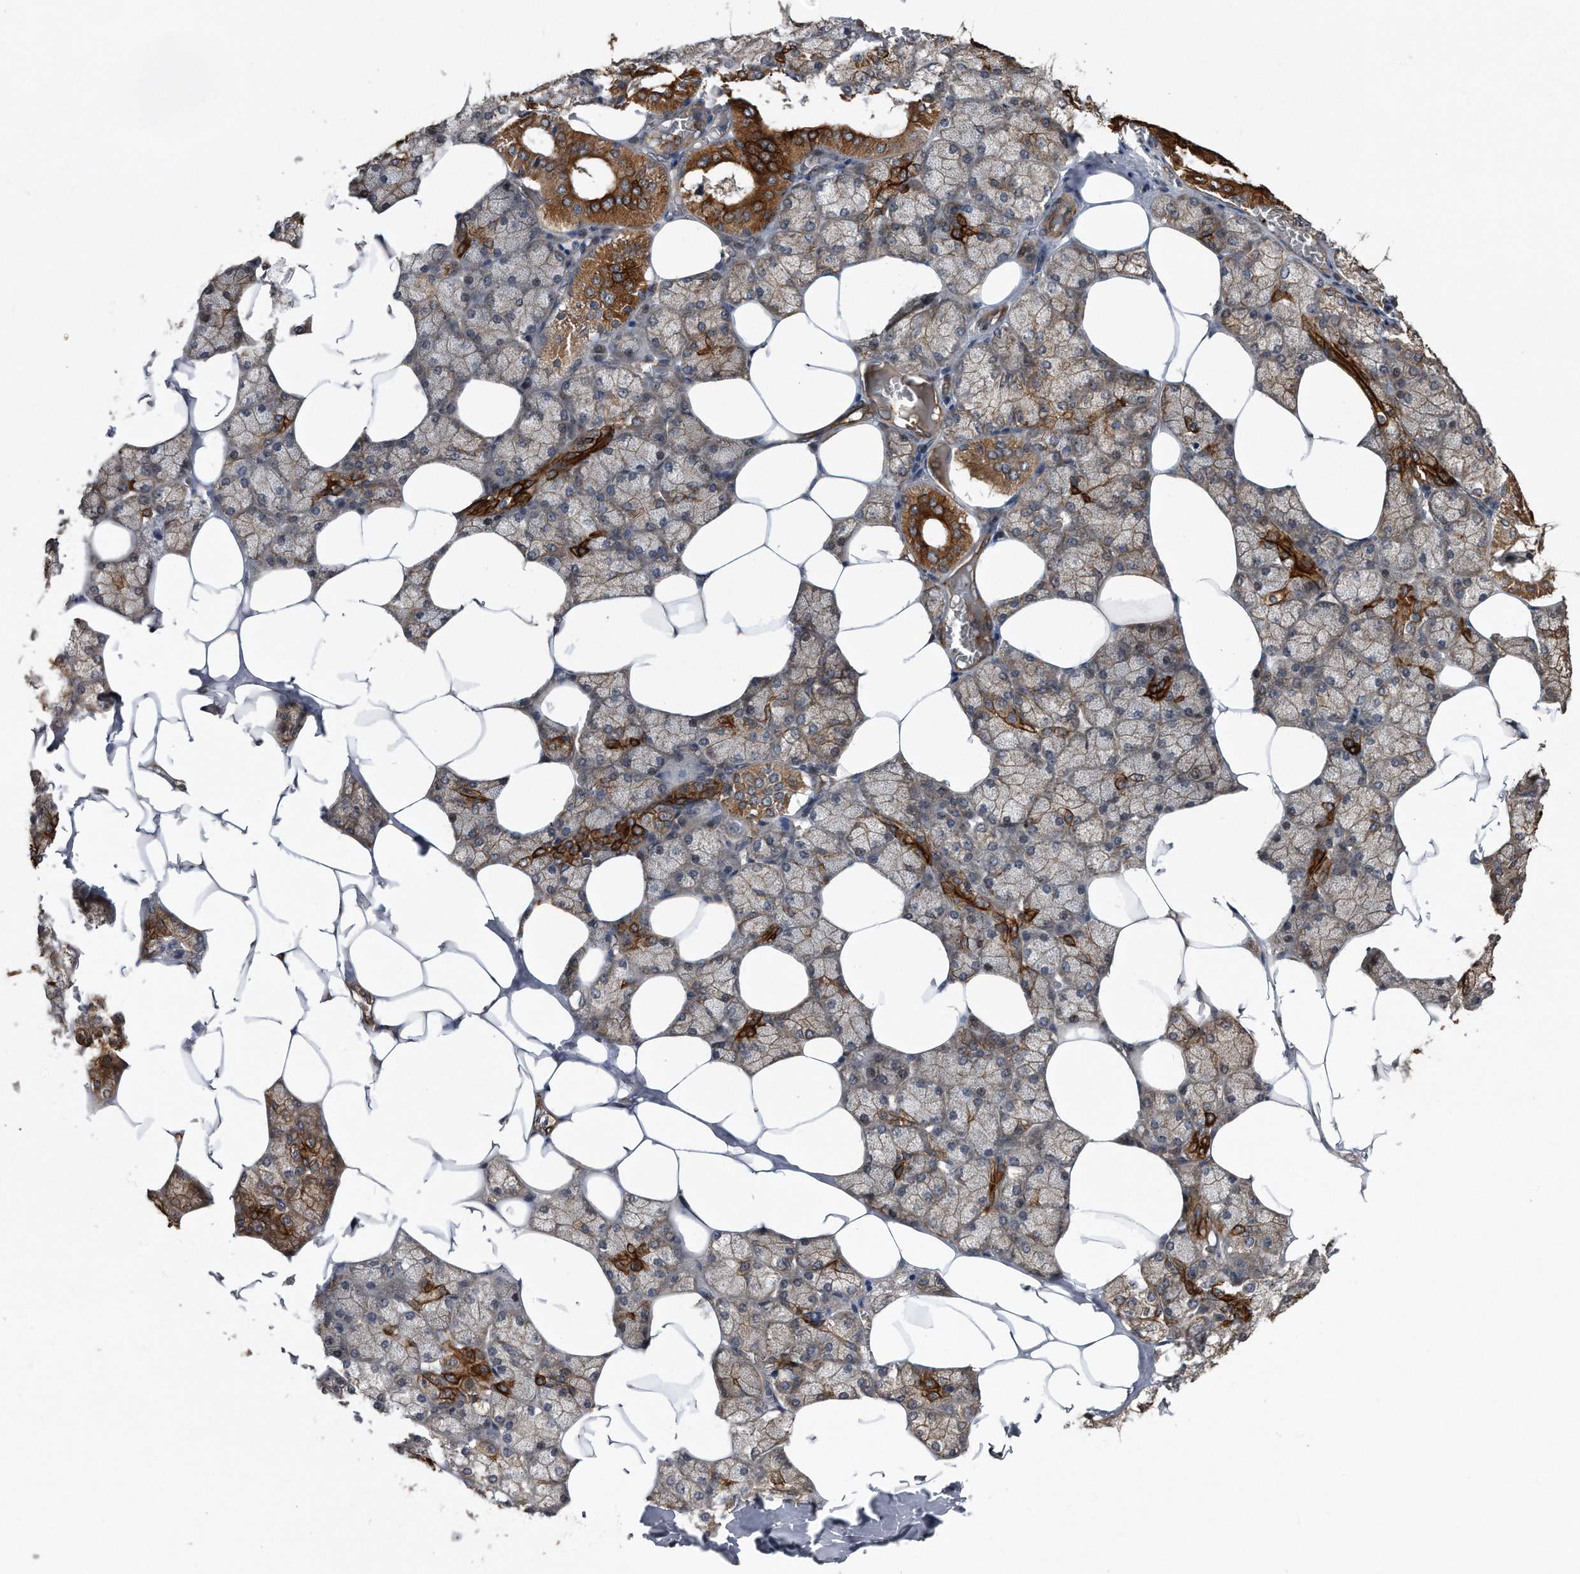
{"staining": {"intensity": "strong", "quantity": "<25%", "location": "cytoplasmic/membranous"}, "tissue": "salivary gland", "cell_type": "Glandular cells", "image_type": "normal", "snomed": [{"axis": "morphology", "description": "Normal tissue, NOS"}, {"axis": "topography", "description": "Salivary gland"}], "caption": "Protein staining exhibits strong cytoplasmic/membranous staining in approximately <25% of glandular cells in unremarkable salivary gland.", "gene": "KCND3", "patient": {"sex": "male", "age": 62}}